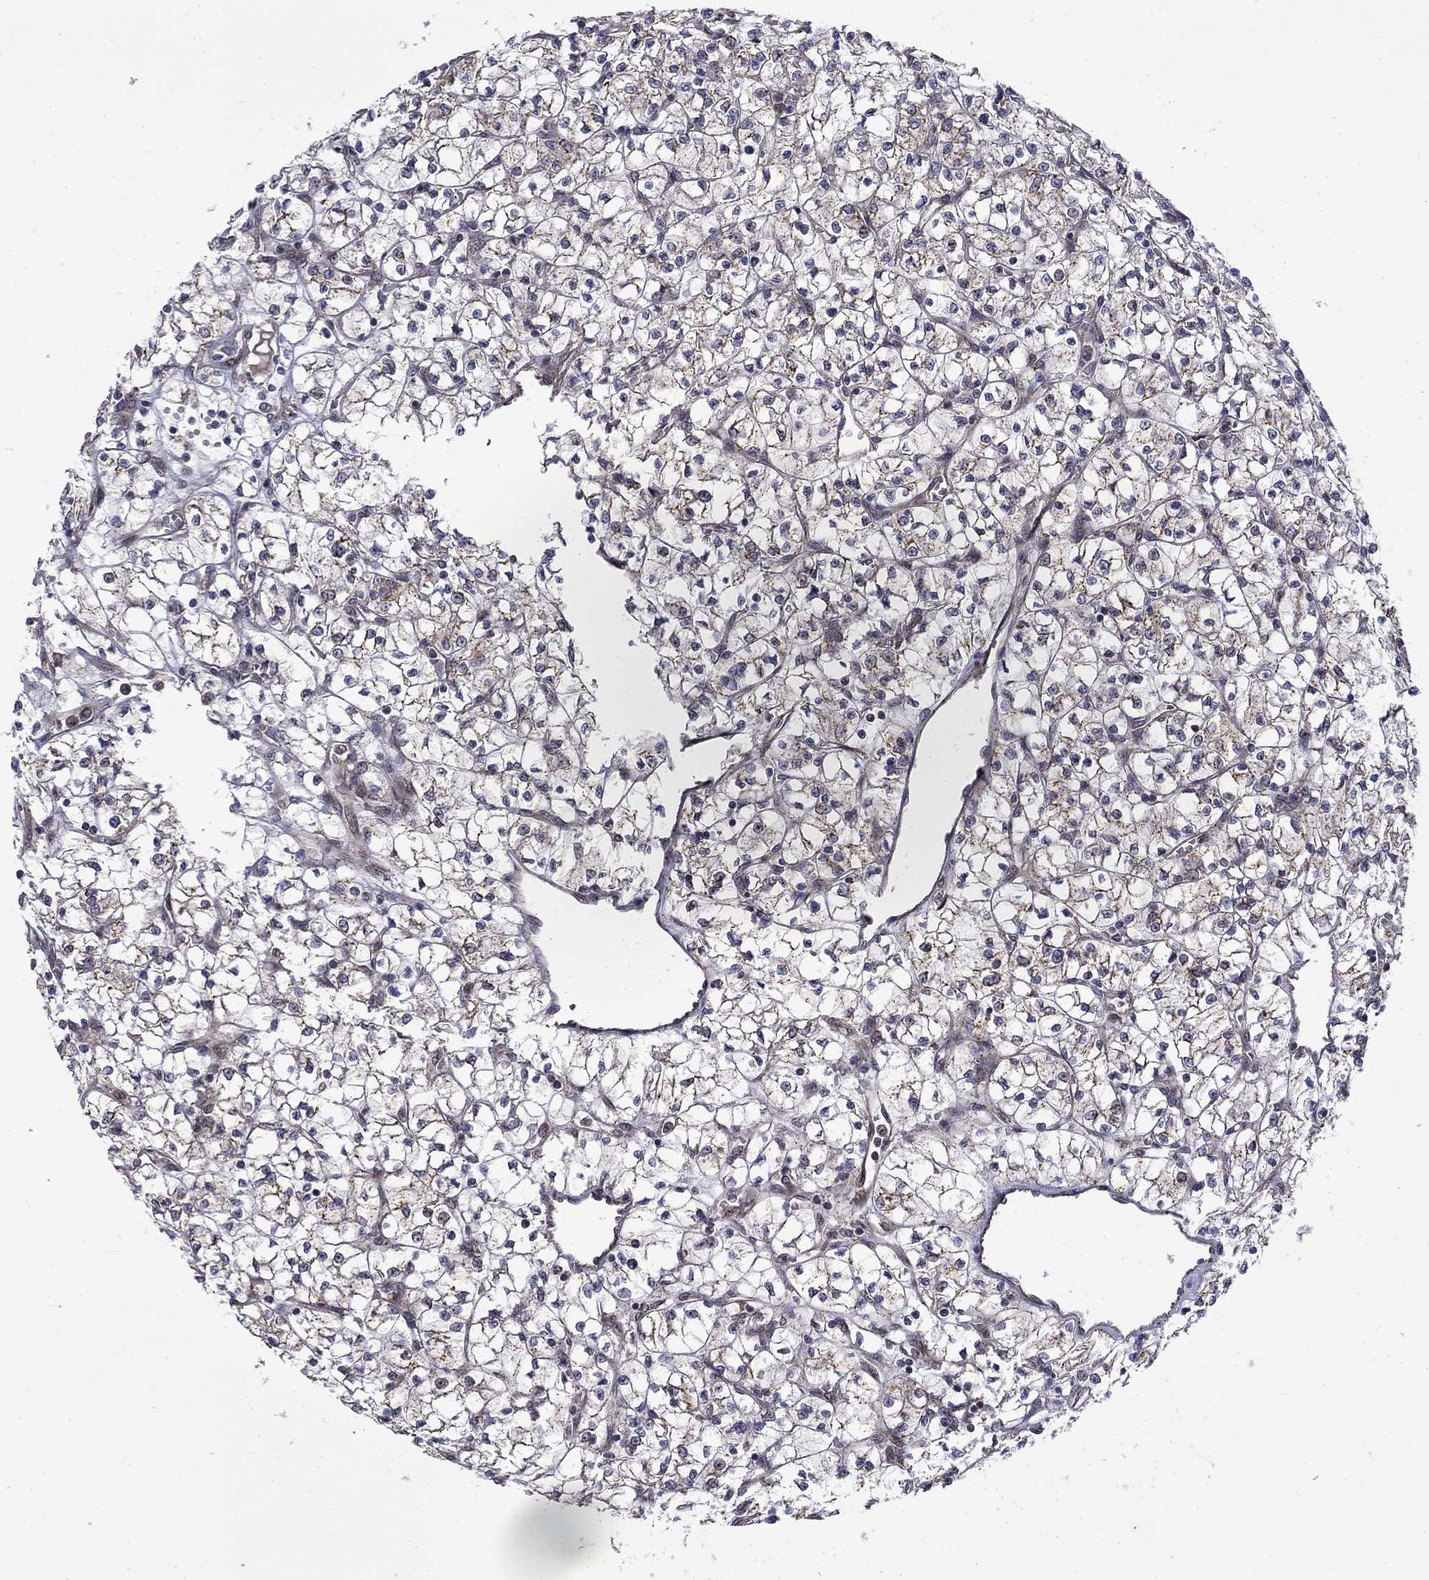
{"staining": {"intensity": "moderate", "quantity": "<25%", "location": "cytoplasmic/membranous"}, "tissue": "renal cancer", "cell_type": "Tumor cells", "image_type": "cancer", "snomed": [{"axis": "morphology", "description": "Adenocarcinoma, NOS"}, {"axis": "topography", "description": "Kidney"}], "caption": "Renal adenocarcinoma tissue demonstrates moderate cytoplasmic/membranous expression in approximately <25% of tumor cells", "gene": "KPNA3", "patient": {"sex": "female", "age": 64}}